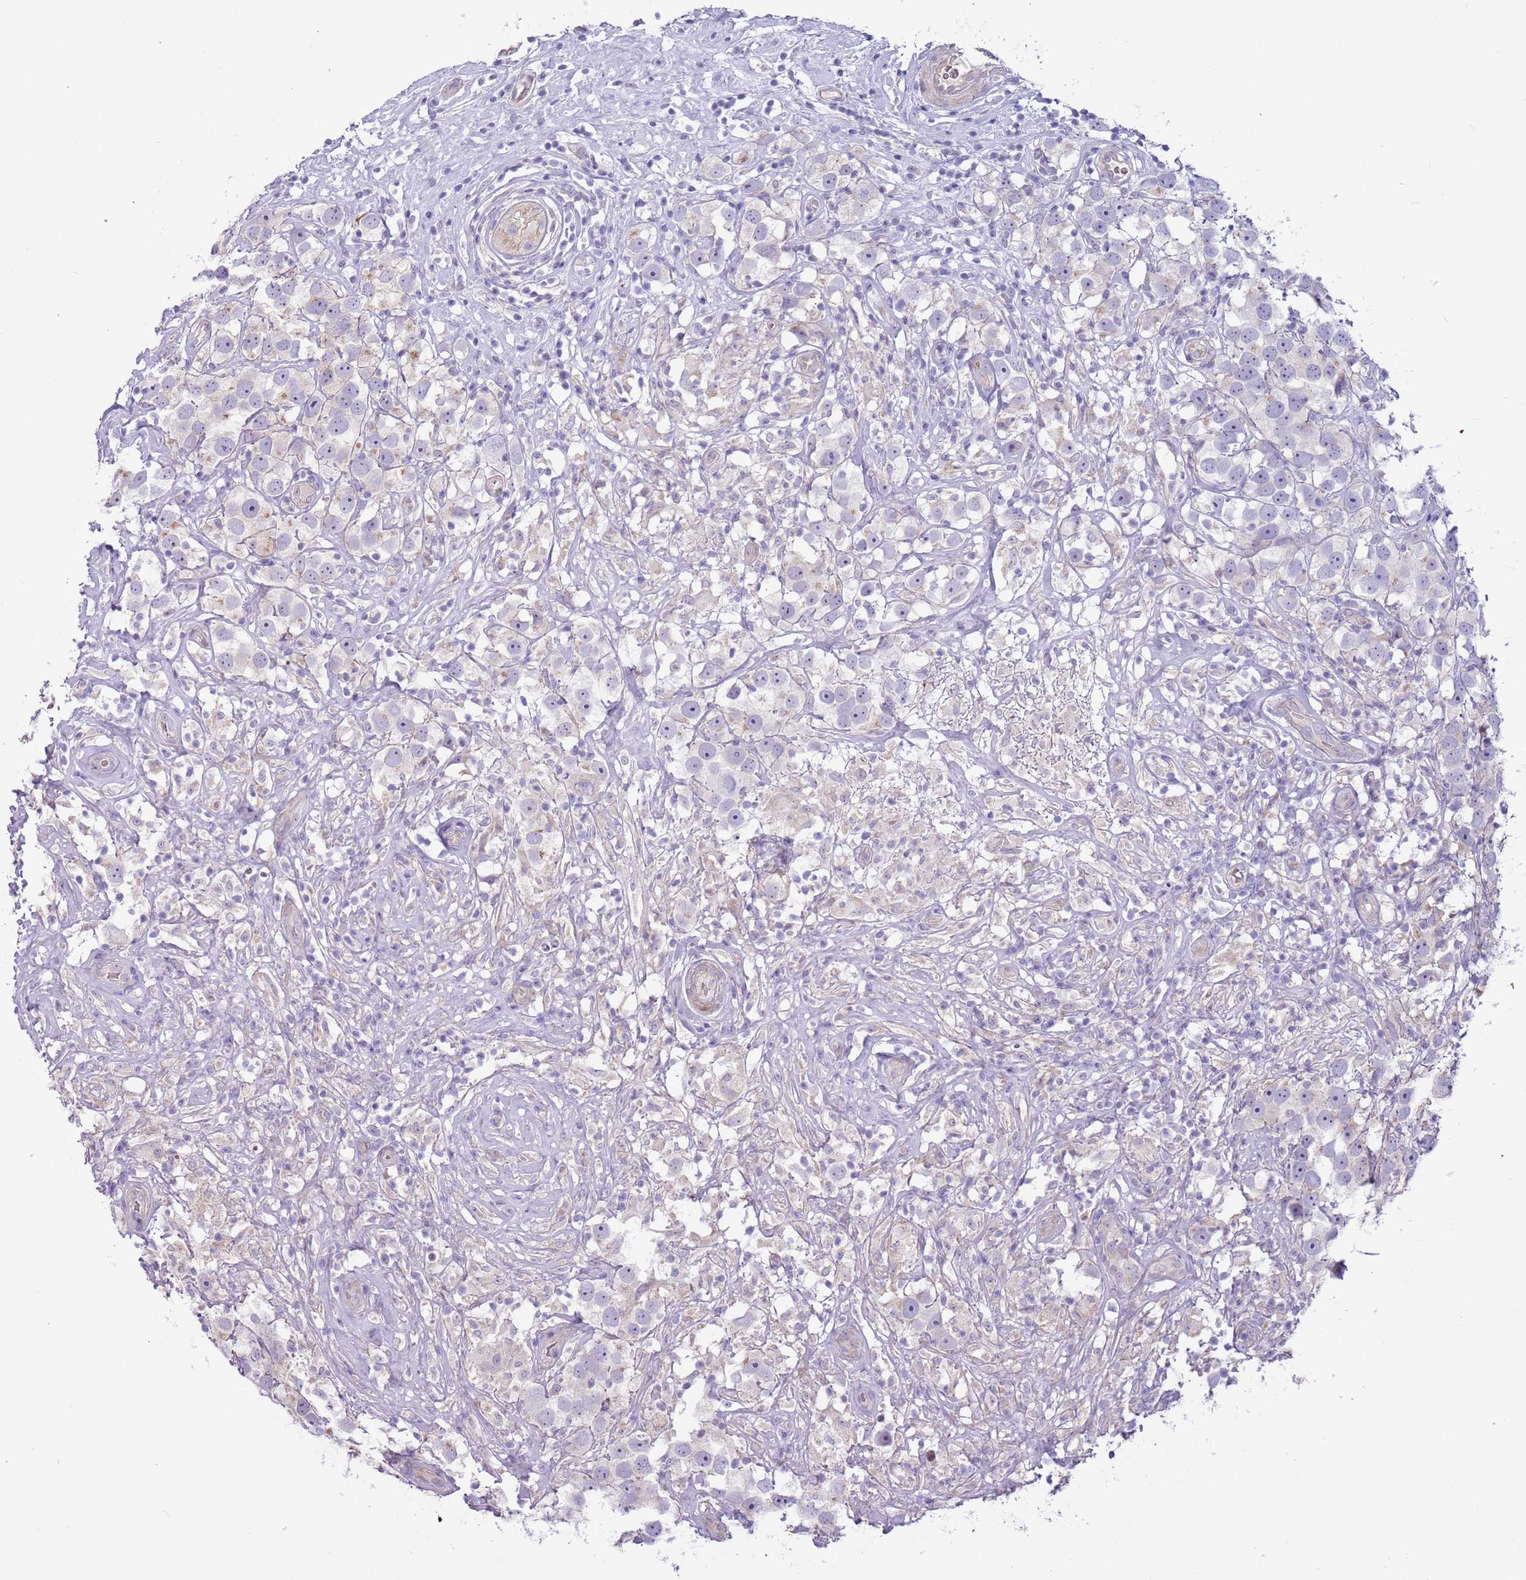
{"staining": {"intensity": "negative", "quantity": "none", "location": "none"}, "tissue": "testis cancer", "cell_type": "Tumor cells", "image_type": "cancer", "snomed": [{"axis": "morphology", "description": "Seminoma, NOS"}, {"axis": "topography", "description": "Testis"}], "caption": "The micrograph displays no staining of tumor cells in seminoma (testis). (Brightfield microscopy of DAB (3,3'-diaminobenzidine) IHC at high magnification).", "gene": "MRO", "patient": {"sex": "male", "age": 49}}